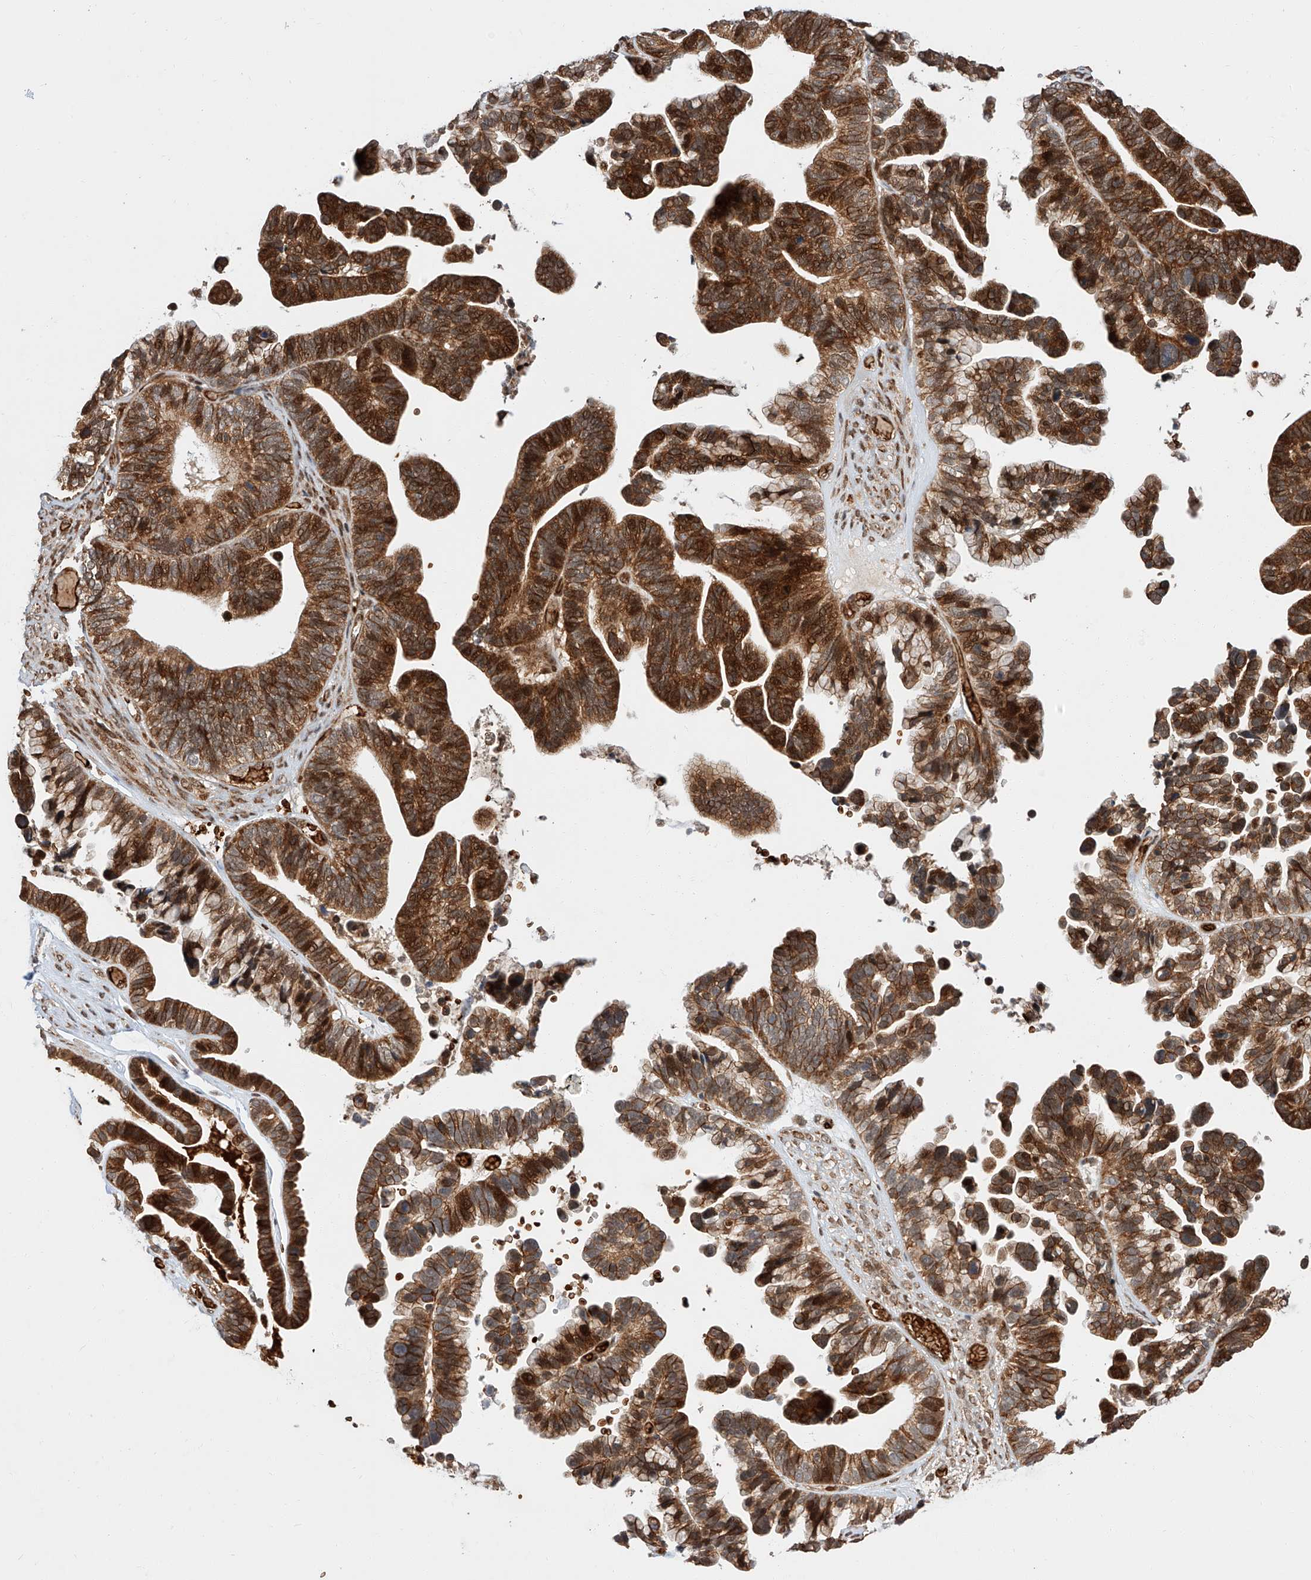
{"staining": {"intensity": "strong", "quantity": ">75%", "location": "cytoplasmic/membranous,nuclear"}, "tissue": "ovarian cancer", "cell_type": "Tumor cells", "image_type": "cancer", "snomed": [{"axis": "morphology", "description": "Cystadenocarcinoma, serous, NOS"}, {"axis": "topography", "description": "Ovary"}], "caption": "DAB (3,3'-diaminobenzidine) immunohistochemical staining of ovarian cancer reveals strong cytoplasmic/membranous and nuclear protein expression in approximately >75% of tumor cells.", "gene": "THTPA", "patient": {"sex": "female", "age": 56}}